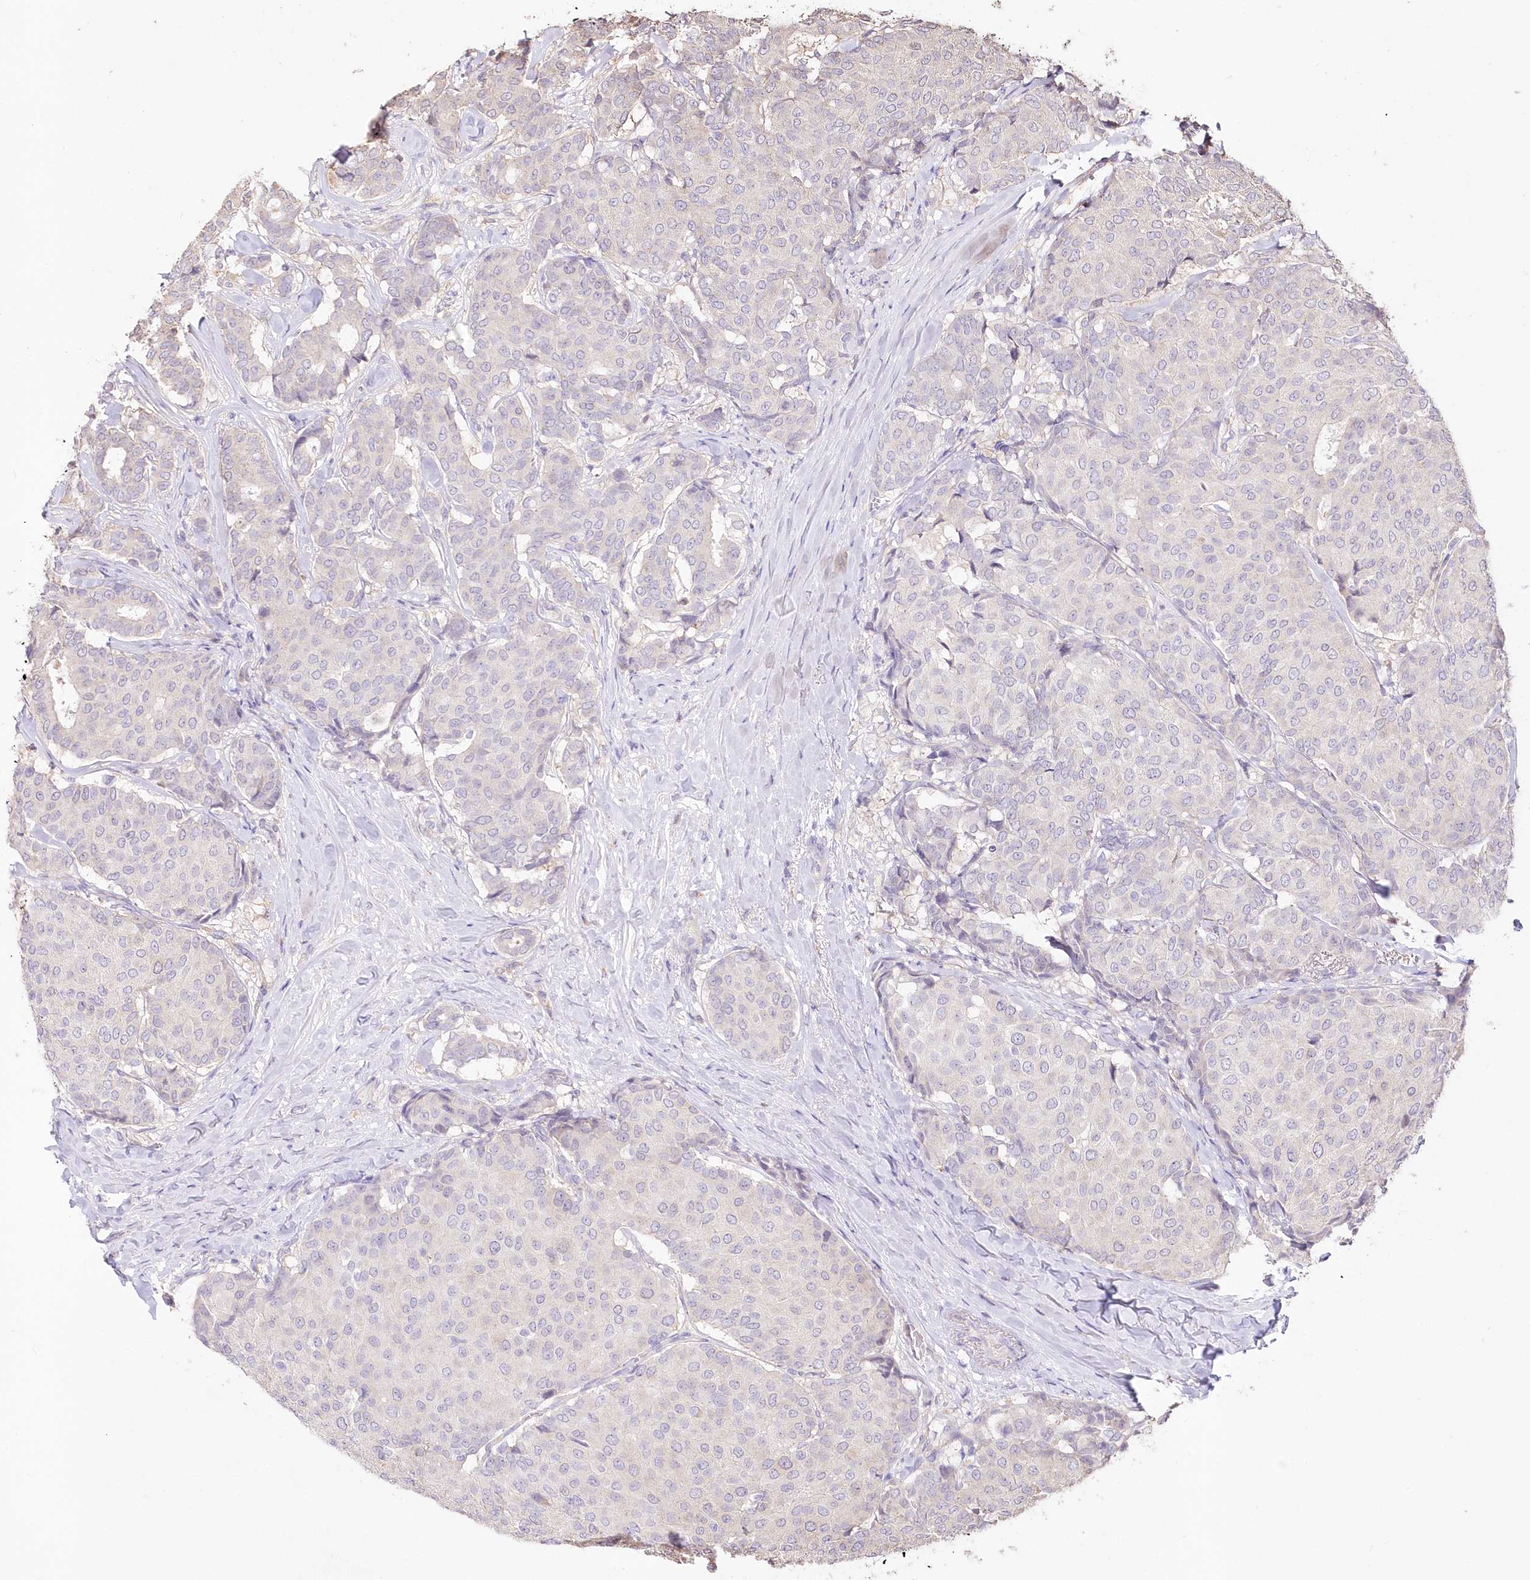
{"staining": {"intensity": "negative", "quantity": "none", "location": "none"}, "tissue": "breast cancer", "cell_type": "Tumor cells", "image_type": "cancer", "snomed": [{"axis": "morphology", "description": "Duct carcinoma"}, {"axis": "topography", "description": "Breast"}], "caption": "DAB (3,3'-diaminobenzidine) immunohistochemical staining of human infiltrating ductal carcinoma (breast) shows no significant expression in tumor cells.", "gene": "STK17B", "patient": {"sex": "female", "age": 75}}